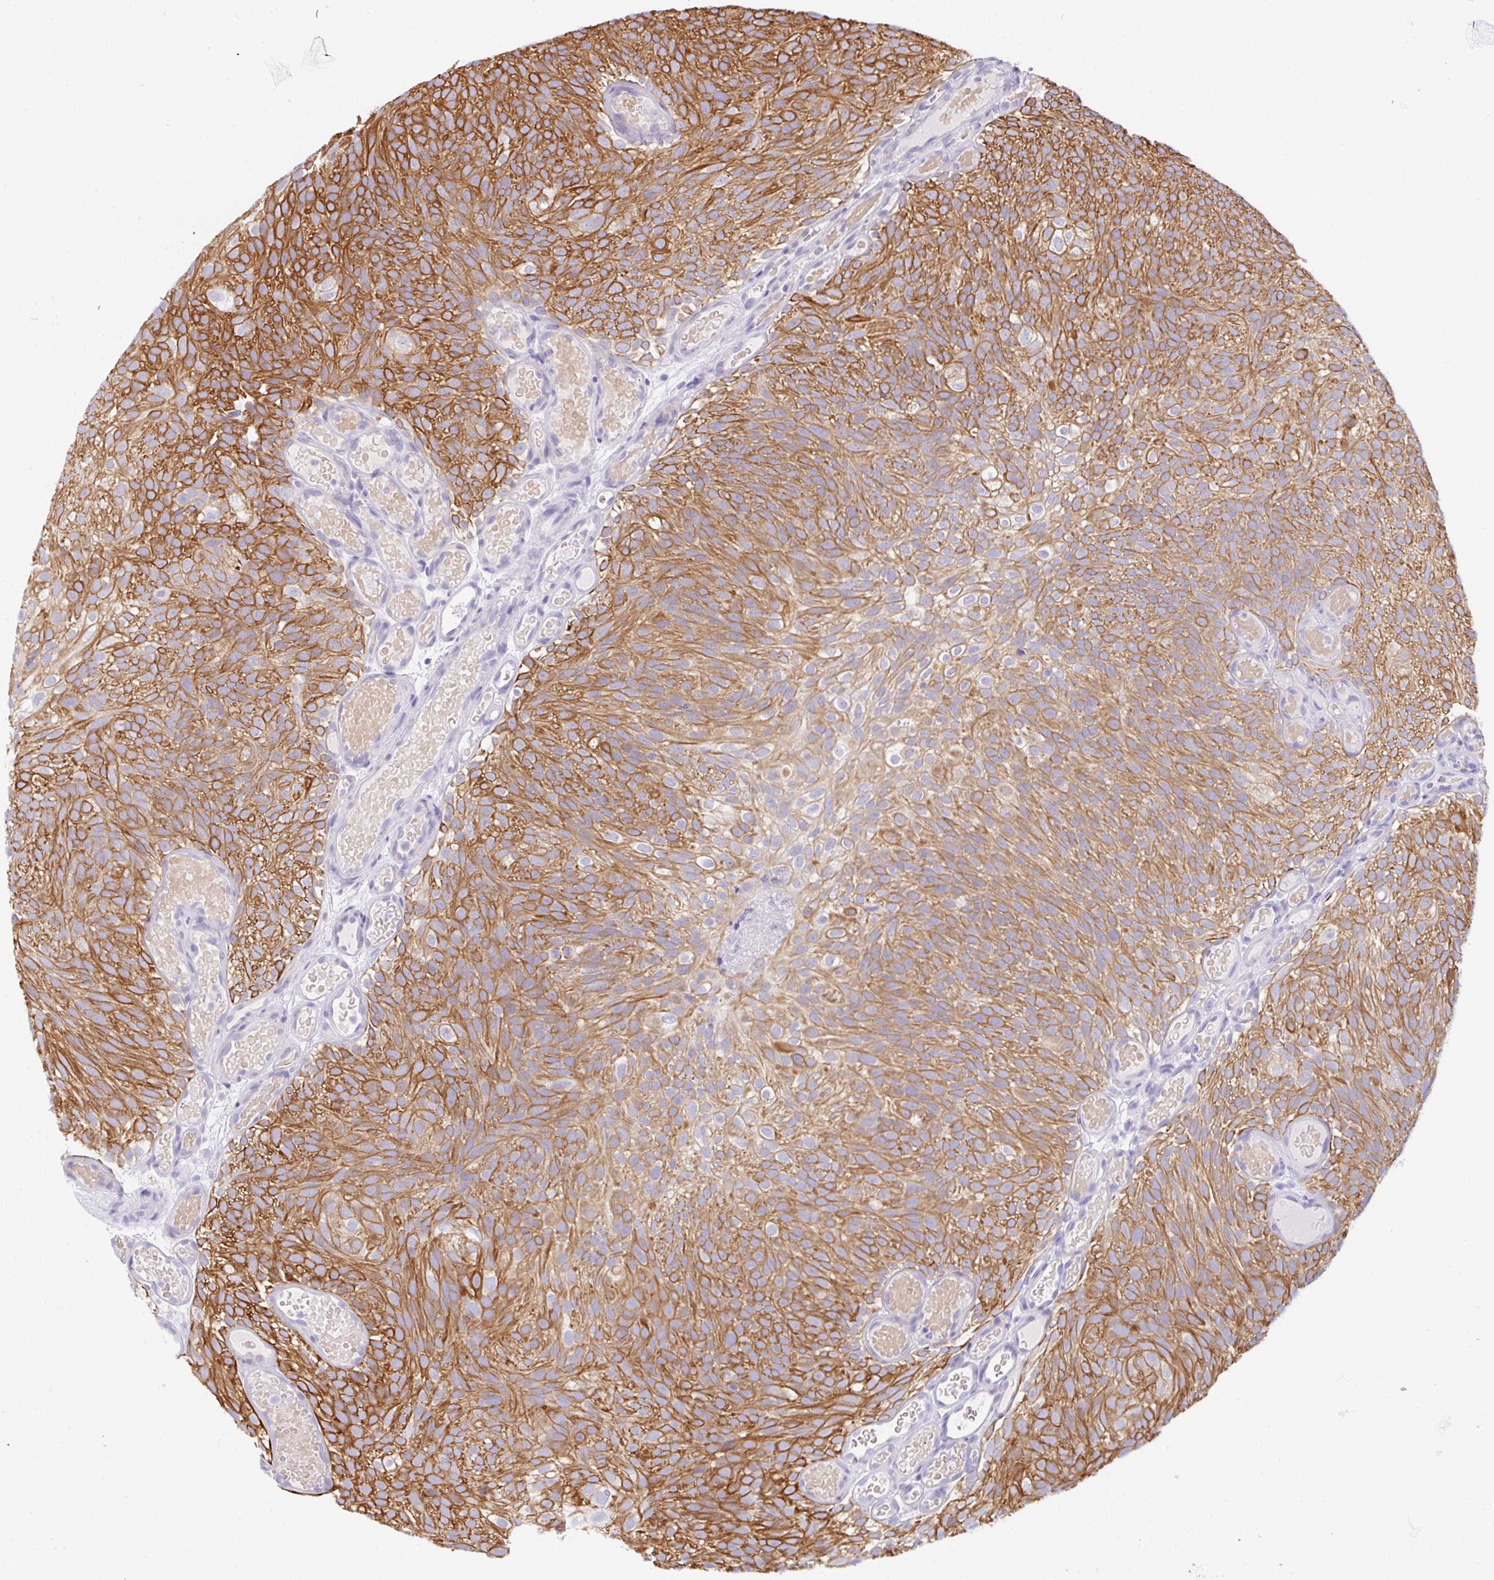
{"staining": {"intensity": "moderate", "quantity": ">75%", "location": "cytoplasmic/membranous"}, "tissue": "urothelial cancer", "cell_type": "Tumor cells", "image_type": "cancer", "snomed": [{"axis": "morphology", "description": "Urothelial carcinoma, Low grade"}, {"axis": "topography", "description": "Urinary bladder"}], "caption": "This histopathology image displays low-grade urothelial carcinoma stained with immunohistochemistry to label a protein in brown. The cytoplasmic/membranous of tumor cells show moderate positivity for the protein. Nuclei are counter-stained blue.", "gene": "TRAF4", "patient": {"sex": "male", "age": 78}}